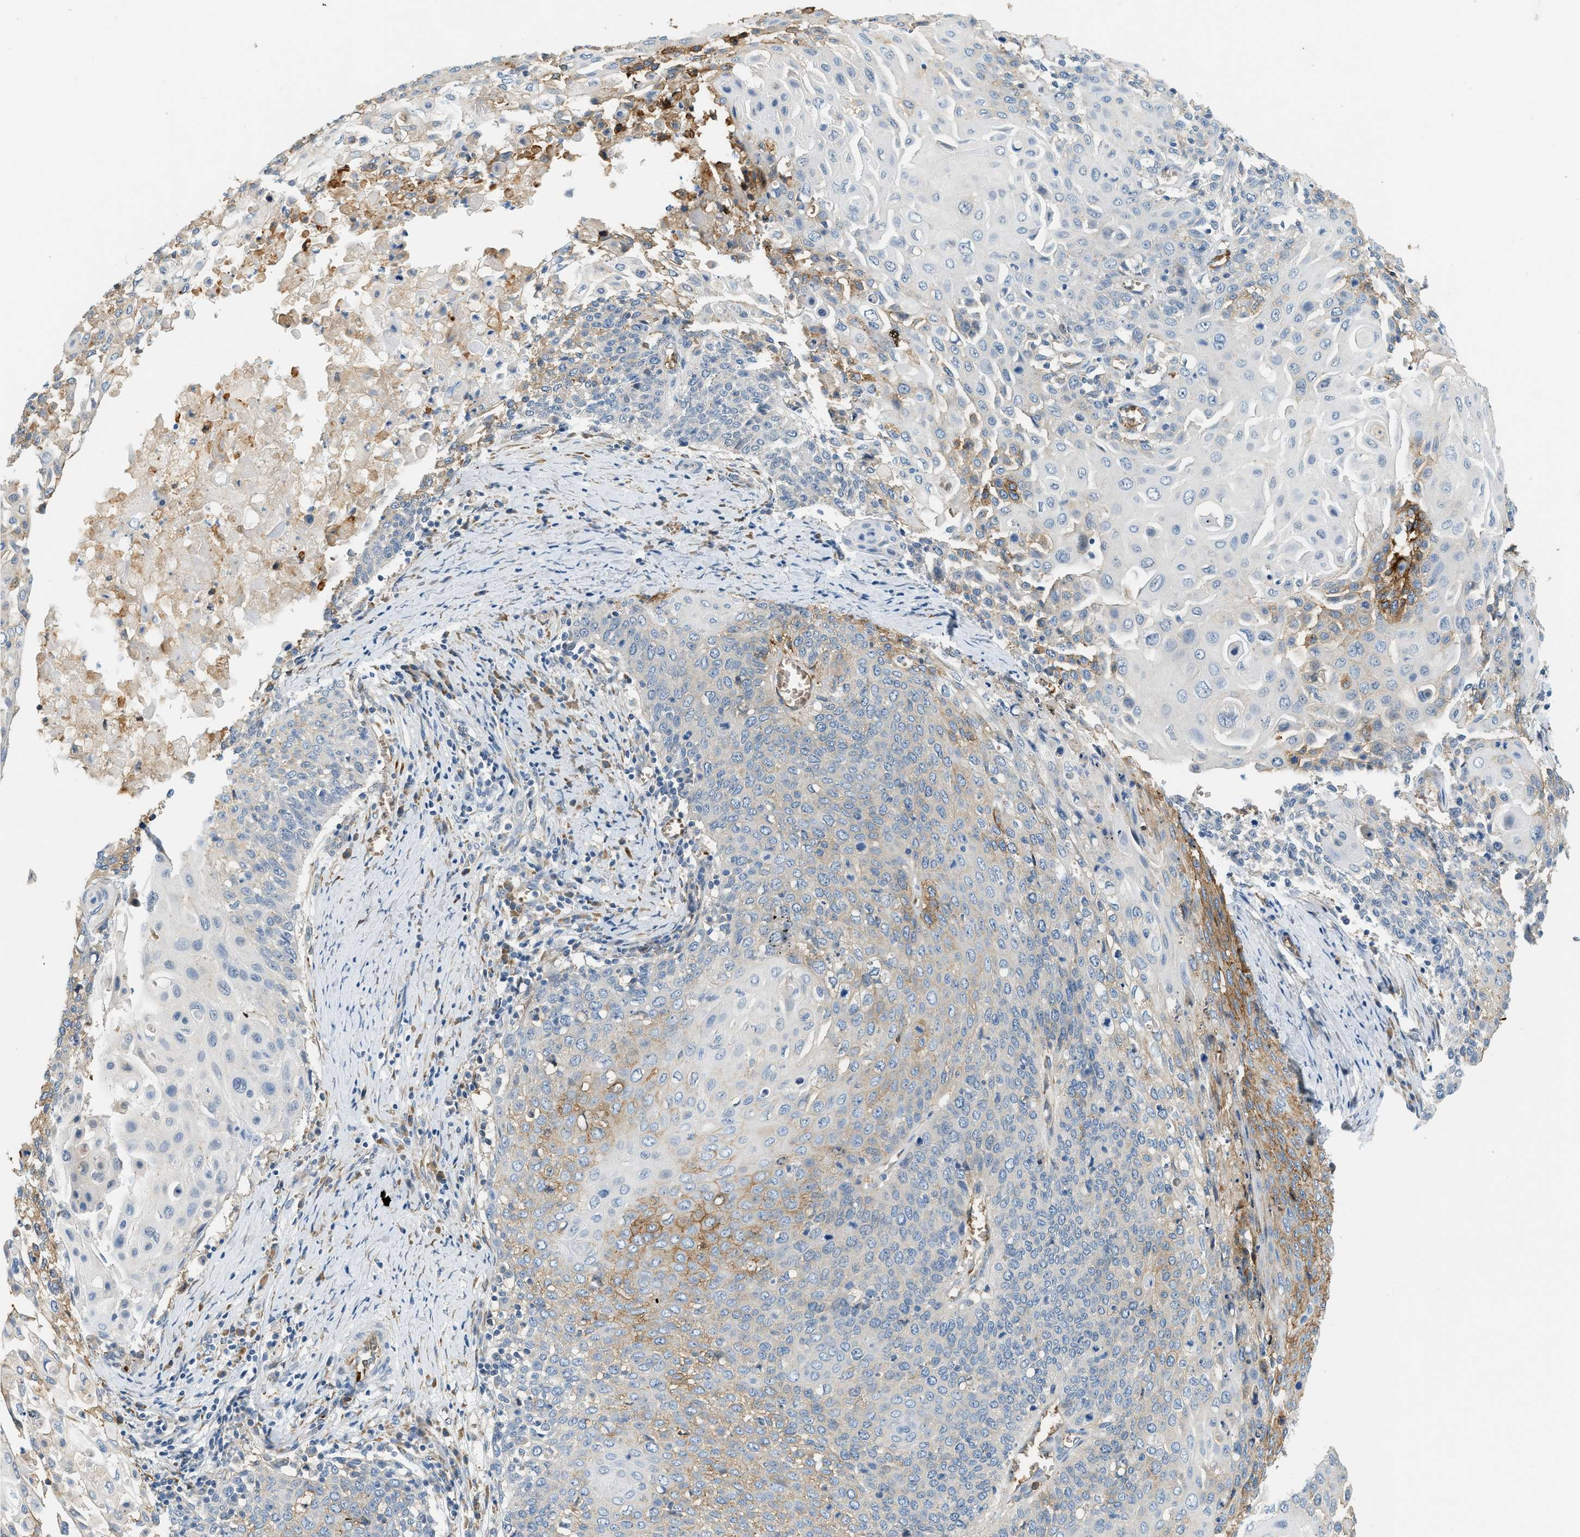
{"staining": {"intensity": "moderate", "quantity": "<25%", "location": "cytoplasmic/membranous"}, "tissue": "cervical cancer", "cell_type": "Tumor cells", "image_type": "cancer", "snomed": [{"axis": "morphology", "description": "Squamous cell carcinoma, NOS"}, {"axis": "topography", "description": "Cervix"}], "caption": "A high-resolution histopathology image shows immunohistochemistry staining of cervical squamous cell carcinoma, which displays moderate cytoplasmic/membranous staining in about <25% of tumor cells. The protein of interest is shown in brown color, while the nuclei are stained blue.", "gene": "CYTH2", "patient": {"sex": "female", "age": 39}}